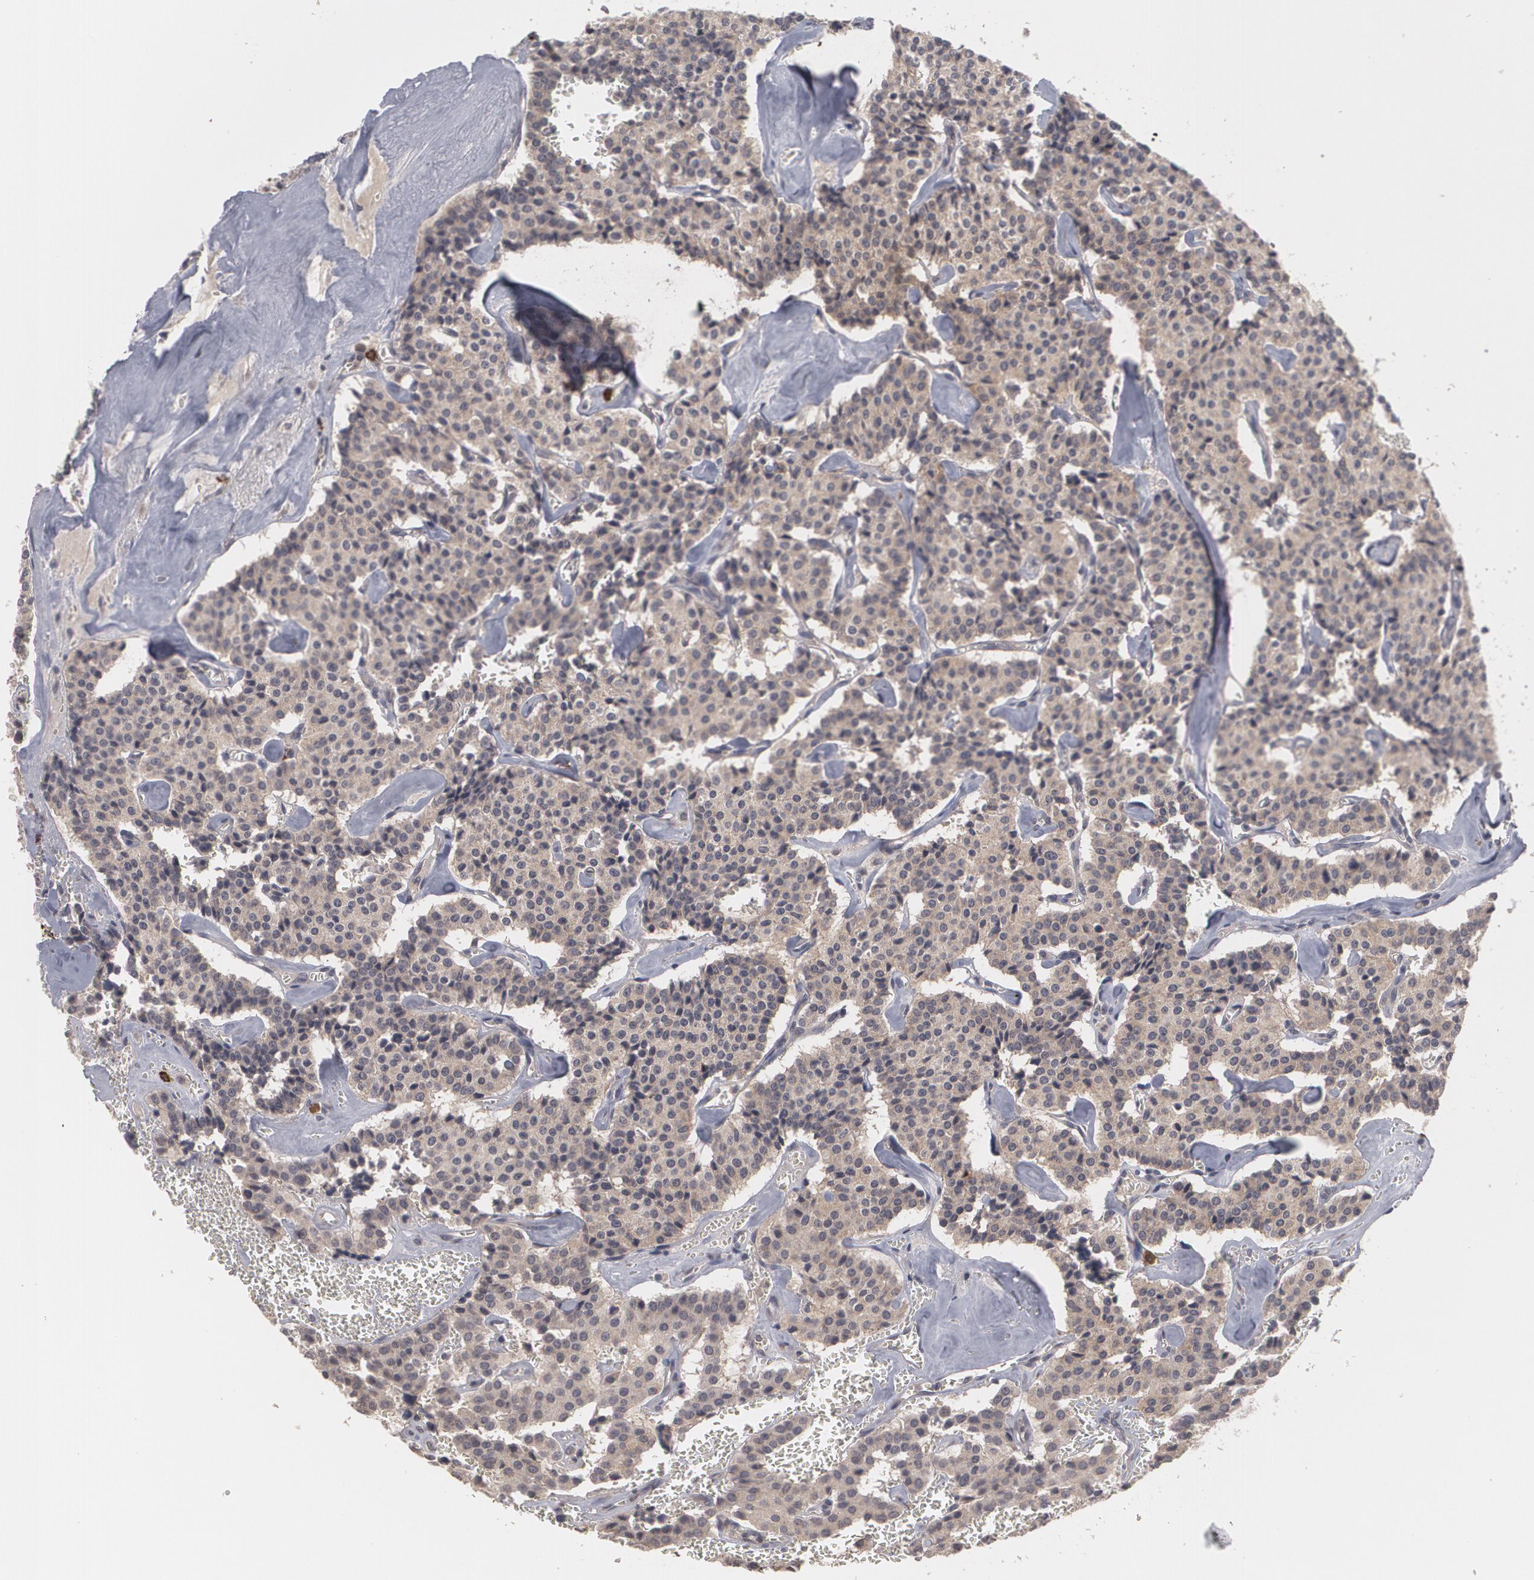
{"staining": {"intensity": "strong", "quantity": ">75%", "location": "cytoplasmic/membranous"}, "tissue": "carcinoid", "cell_type": "Tumor cells", "image_type": "cancer", "snomed": [{"axis": "morphology", "description": "Carcinoid, malignant, NOS"}, {"axis": "topography", "description": "Bronchus"}], "caption": "Strong cytoplasmic/membranous staining for a protein is appreciated in about >75% of tumor cells of carcinoid using immunohistochemistry.", "gene": "ARF6", "patient": {"sex": "male", "age": 55}}